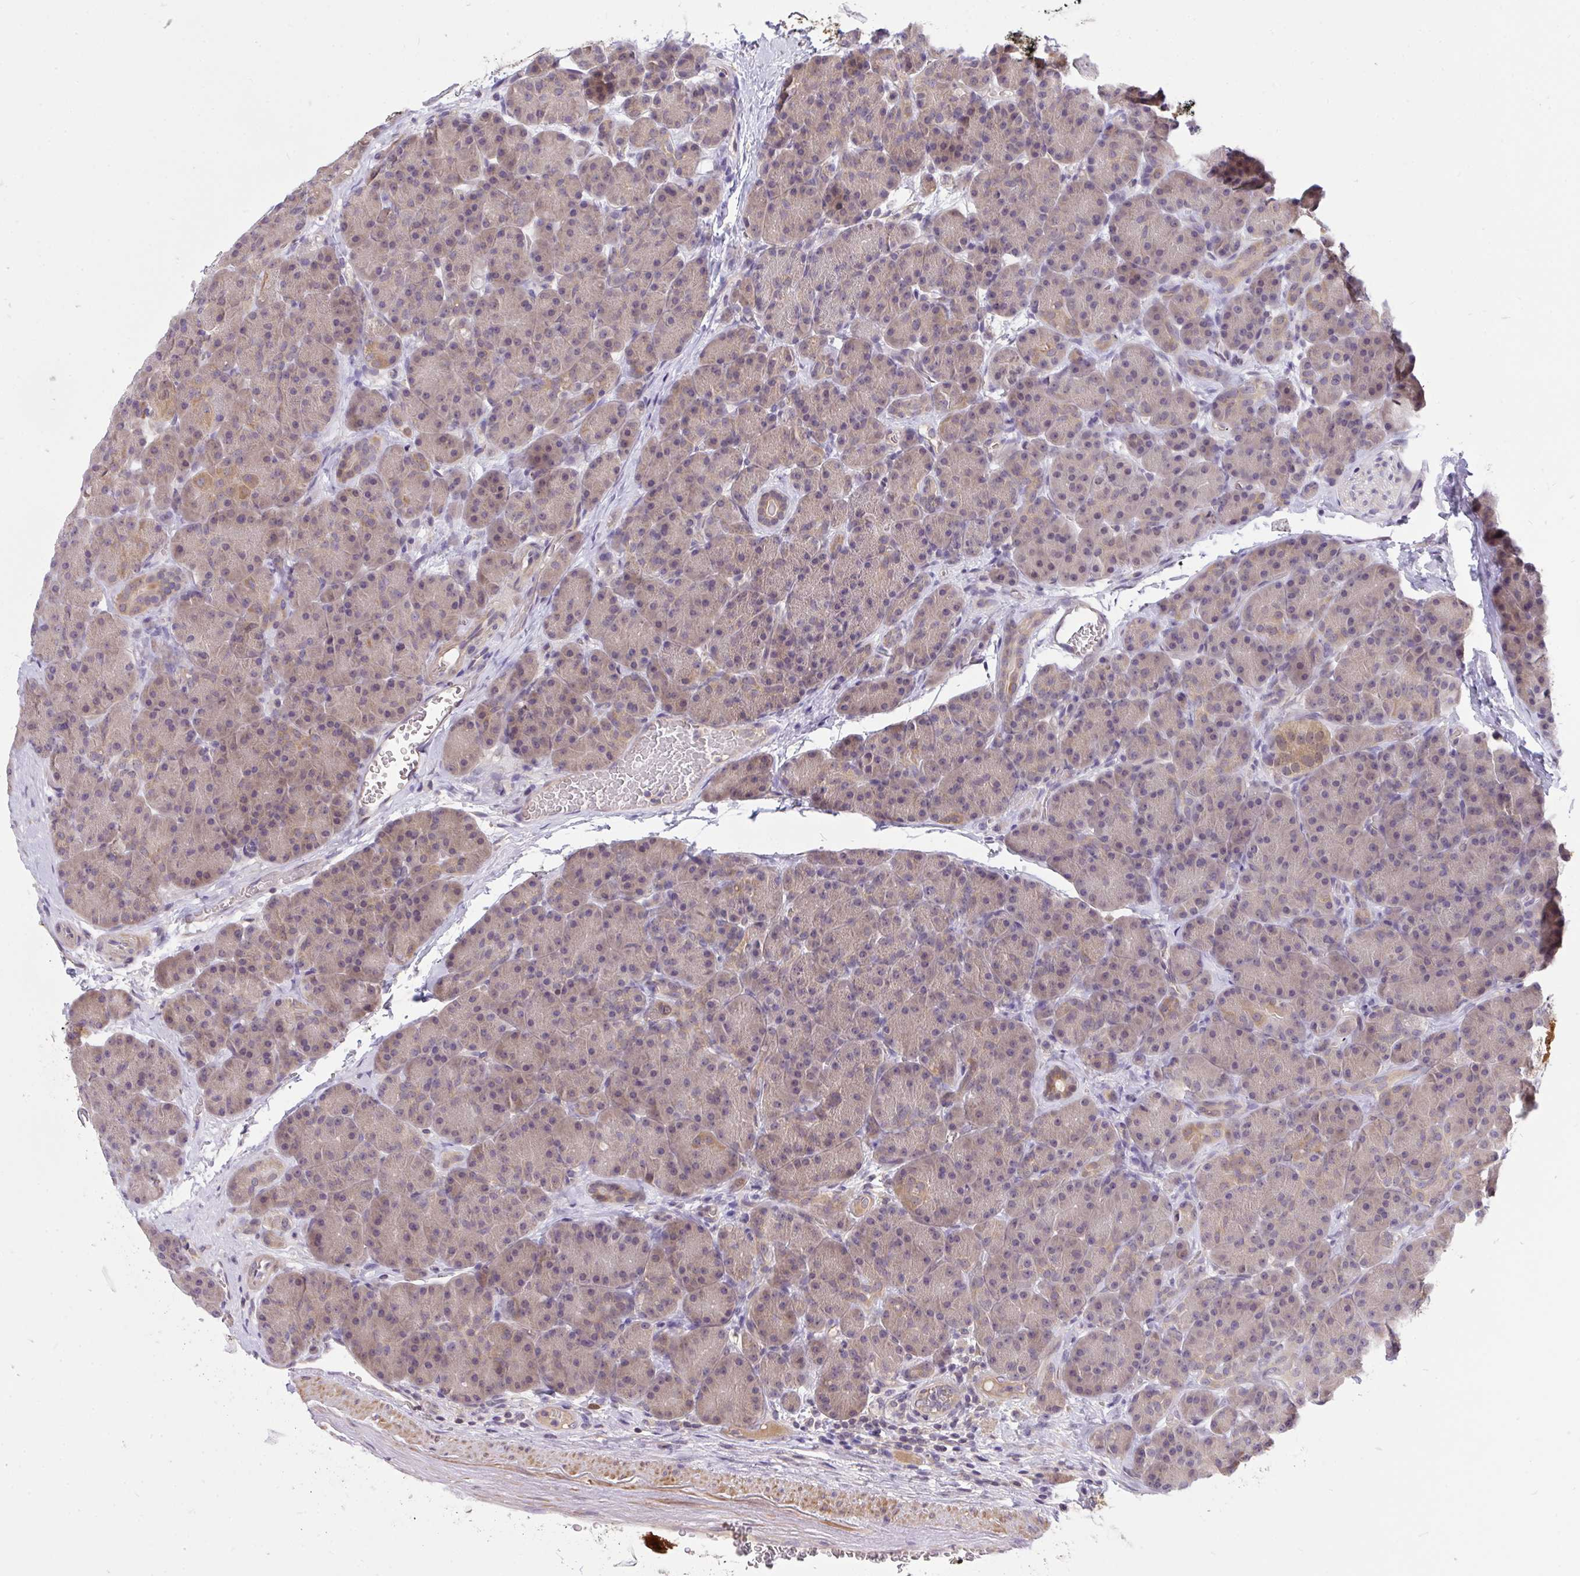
{"staining": {"intensity": "weak", "quantity": "25%-75%", "location": "cytoplasmic/membranous"}, "tissue": "pancreas", "cell_type": "Exocrine glandular cells", "image_type": "normal", "snomed": [{"axis": "morphology", "description": "Normal tissue, NOS"}, {"axis": "topography", "description": "Pancreas"}], "caption": "Exocrine glandular cells reveal low levels of weak cytoplasmic/membranous staining in about 25%-75% of cells in unremarkable pancreas. (DAB (3,3'-diaminobenzidine) = brown stain, brightfield microscopy at high magnification).", "gene": "C19orf54", "patient": {"sex": "male", "age": 57}}